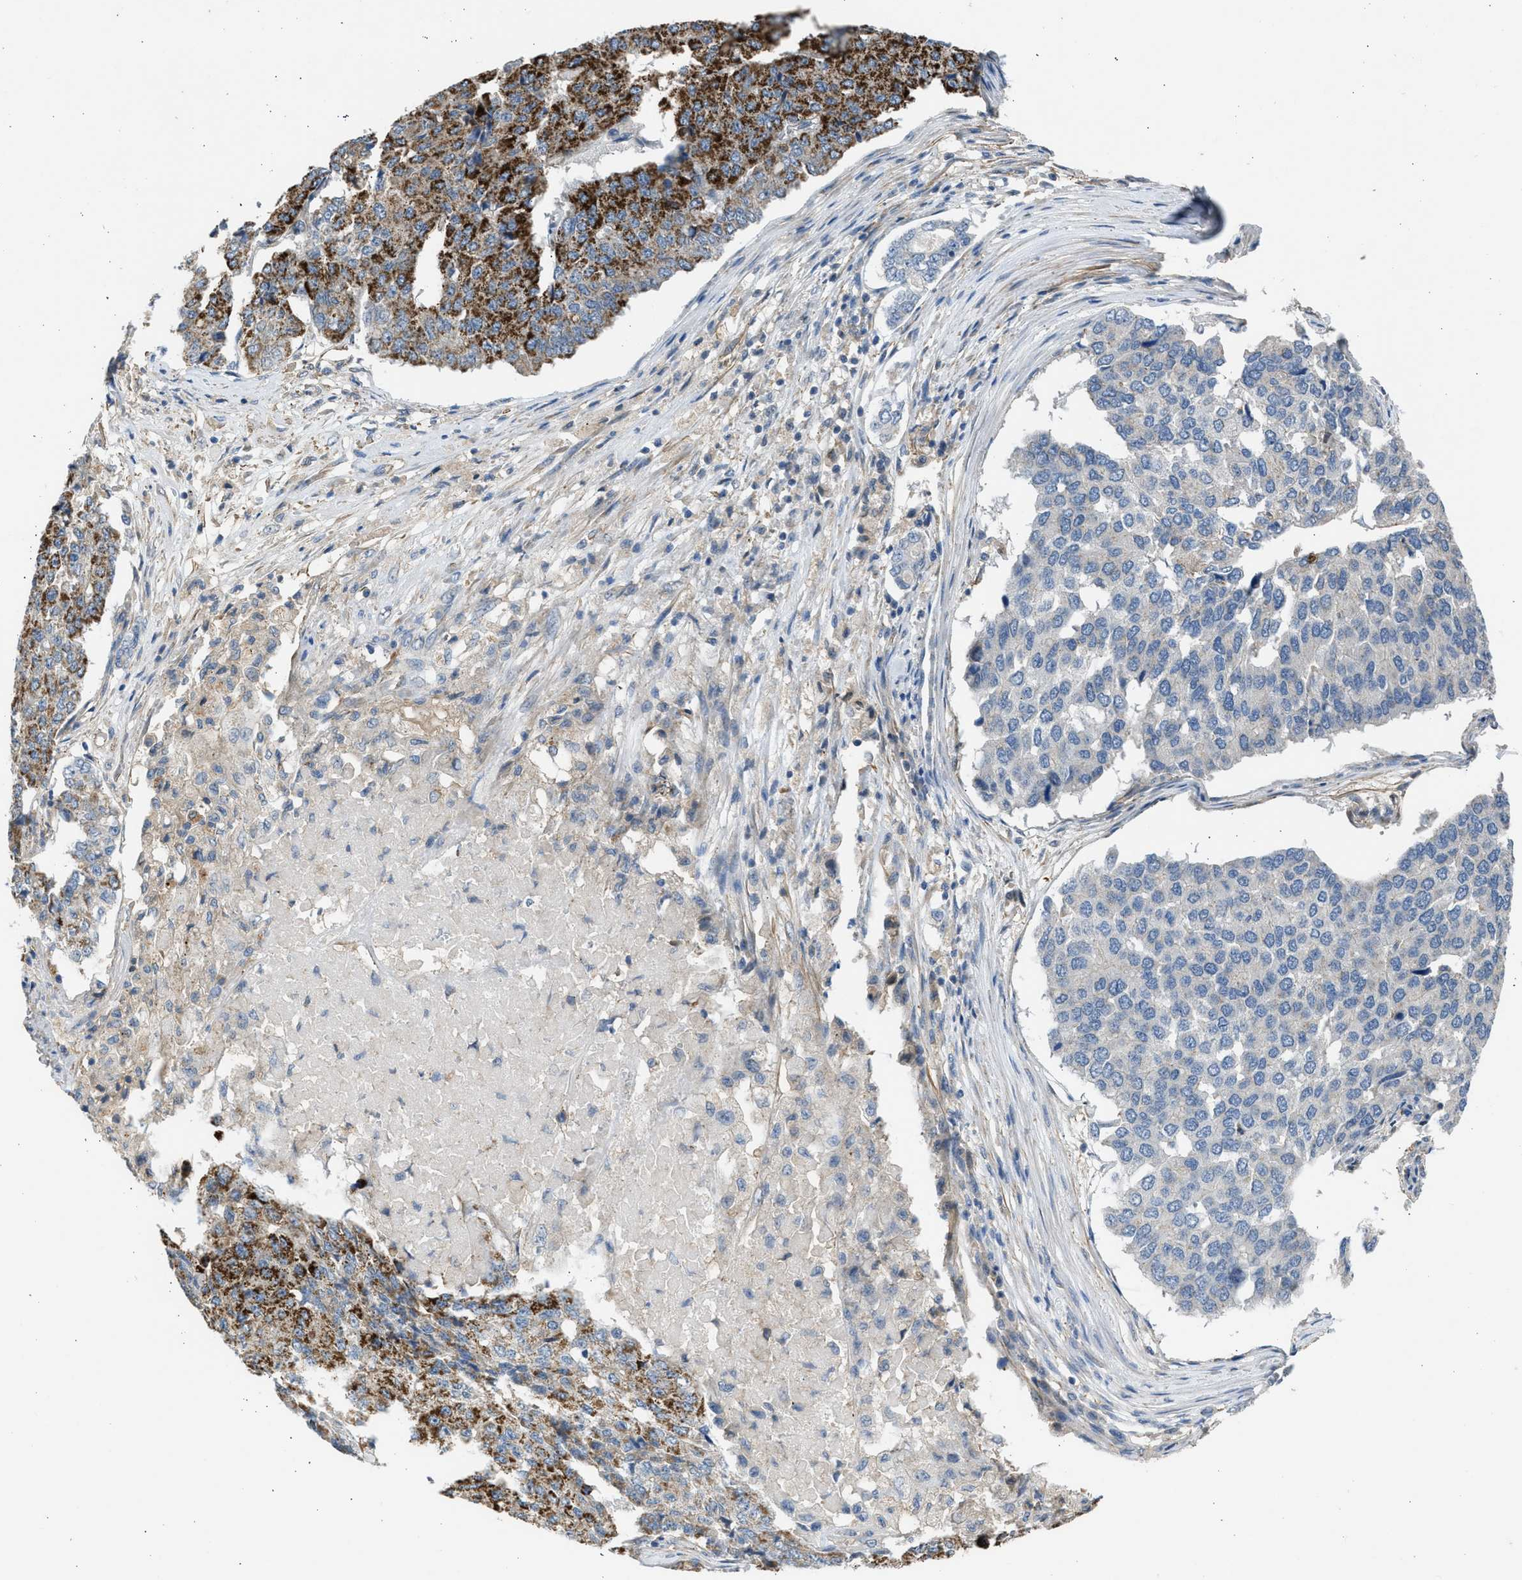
{"staining": {"intensity": "strong", "quantity": "25%-75%", "location": "cytoplasmic/membranous"}, "tissue": "pancreatic cancer", "cell_type": "Tumor cells", "image_type": "cancer", "snomed": [{"axis": "morphology", "description": "Adenocarcinoma, NOS"}, {"axis": "topography", "description": "Pancreas"}], "caption": "Protein staining demonstrates strong cytoplasmic/membranous expression in approximately 25%-75% of tumor cells in adenocarcinoma (pancreatic).", "gene": "PCNX3", "patient": {"sex": "male", "age": 50}}